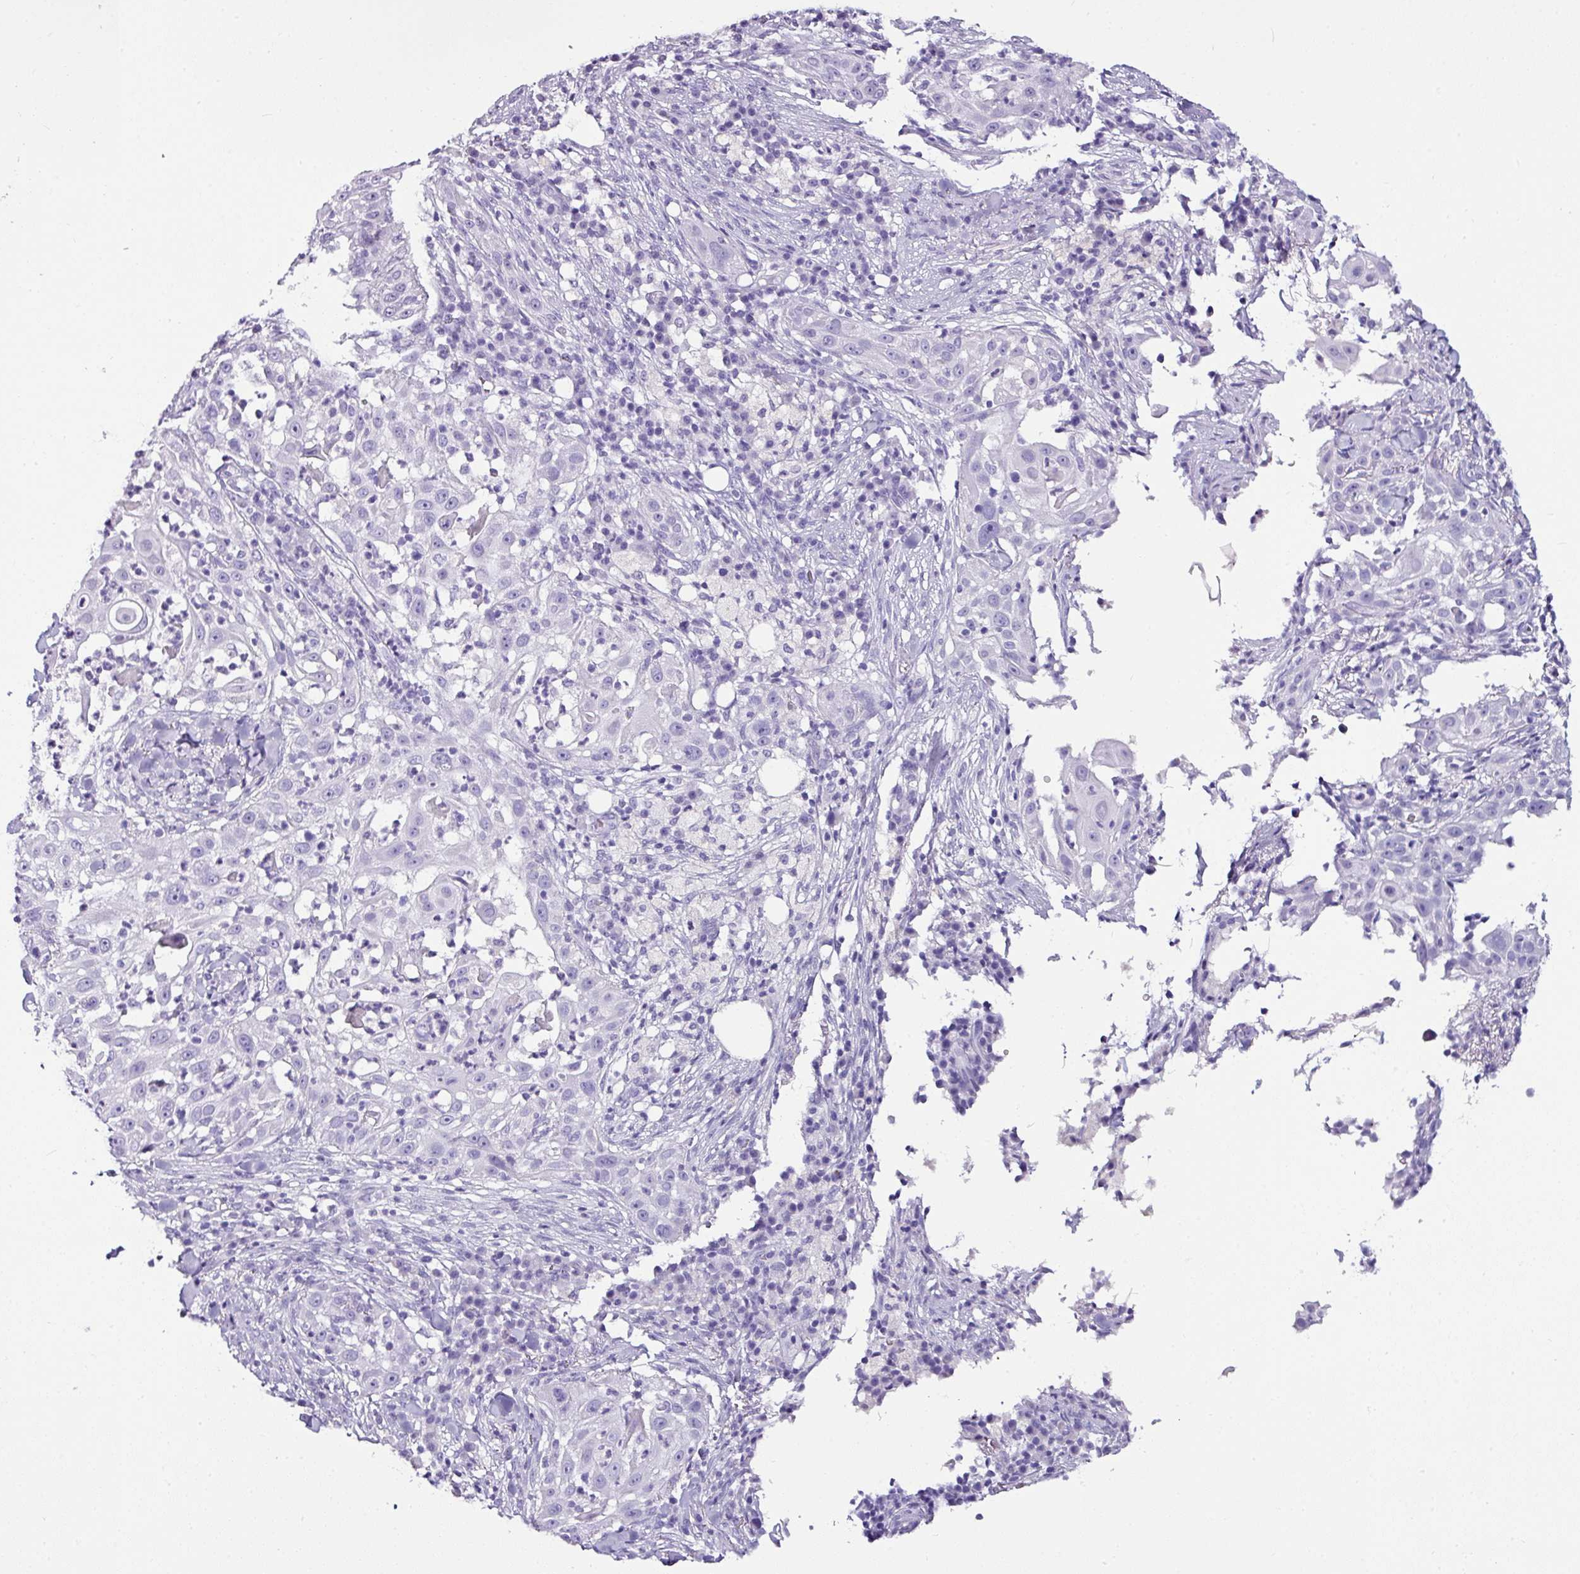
{"staining": {"intensity": "negative", "quantity": "none", "location": "none"}, "tissue": "skin cancer", "cell_type": "Tumor cells", "image_type": "cancer", "snomed": [{"axis": "morphology", "description": "Squamous cell carcinoma, NOS"}, {"axis": "topography", "description": "Skin"}], "caption": "This is an immunohistochemistry photomicrograph of skin squamous cell carcinoma. There is no positivity in tumor cells.", "gene": "NAPSA", "patient": {"sex": "female", "age": 44}}